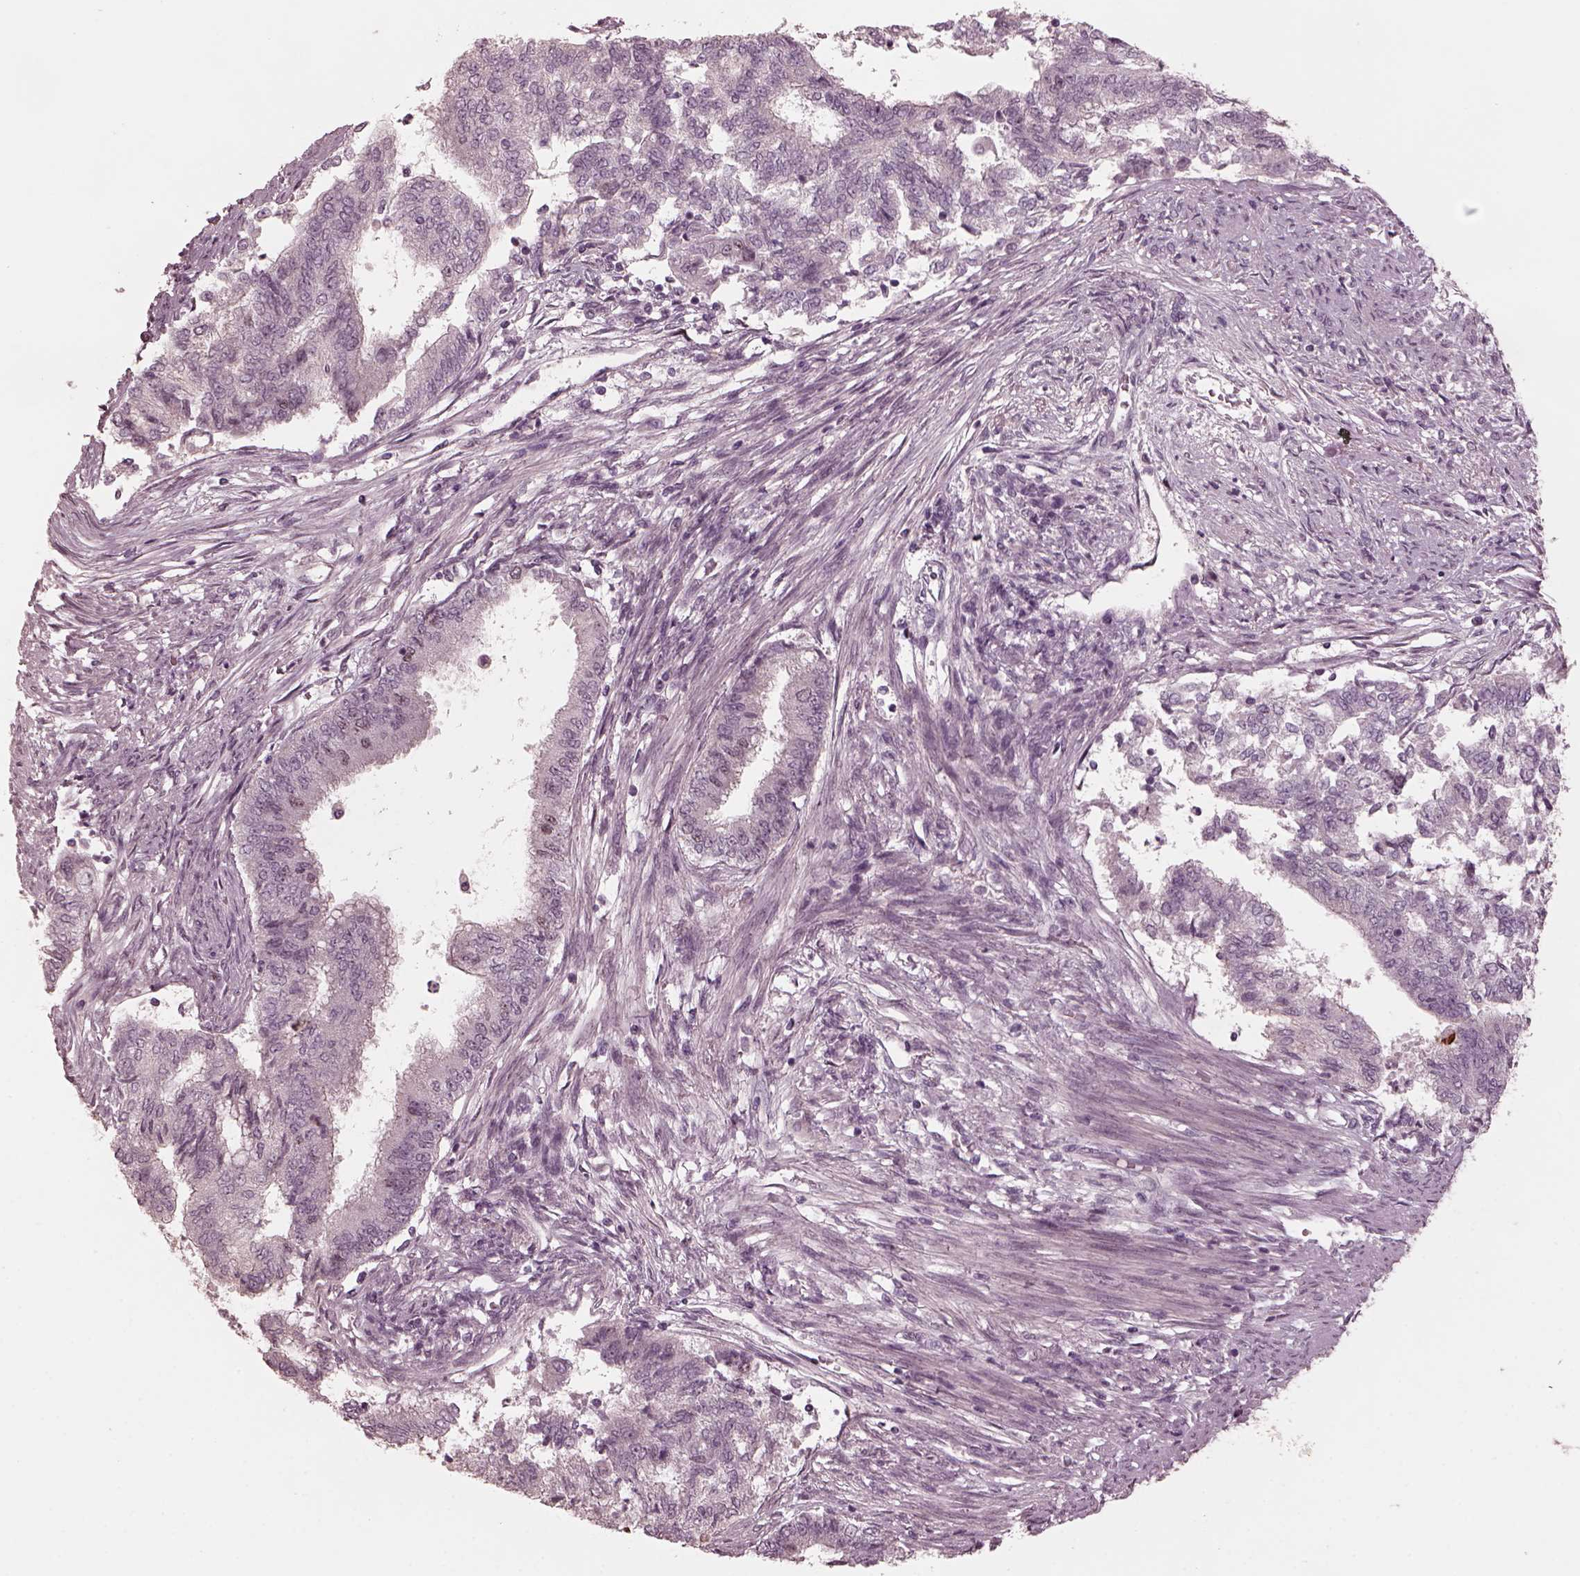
{"staining": {"intensity": "negative", "quantity": "none", "location": "none"}, "tissue": "endometrial cancer", "cell_type": "Tumor cells", "image_type": "cancer", "snomed": [{"axis": "morphology", "description": "Adenocarcinoma, NOS"}, {"axis": "topography", "description": "Endometrium"}], "caption": "This is an IHC photomicrograph of adenocarcinoma (endometrial). There is no positivity in tumor cells.", "gene": "SAXO1", "patient": {"sex": "female", "age": 65}}